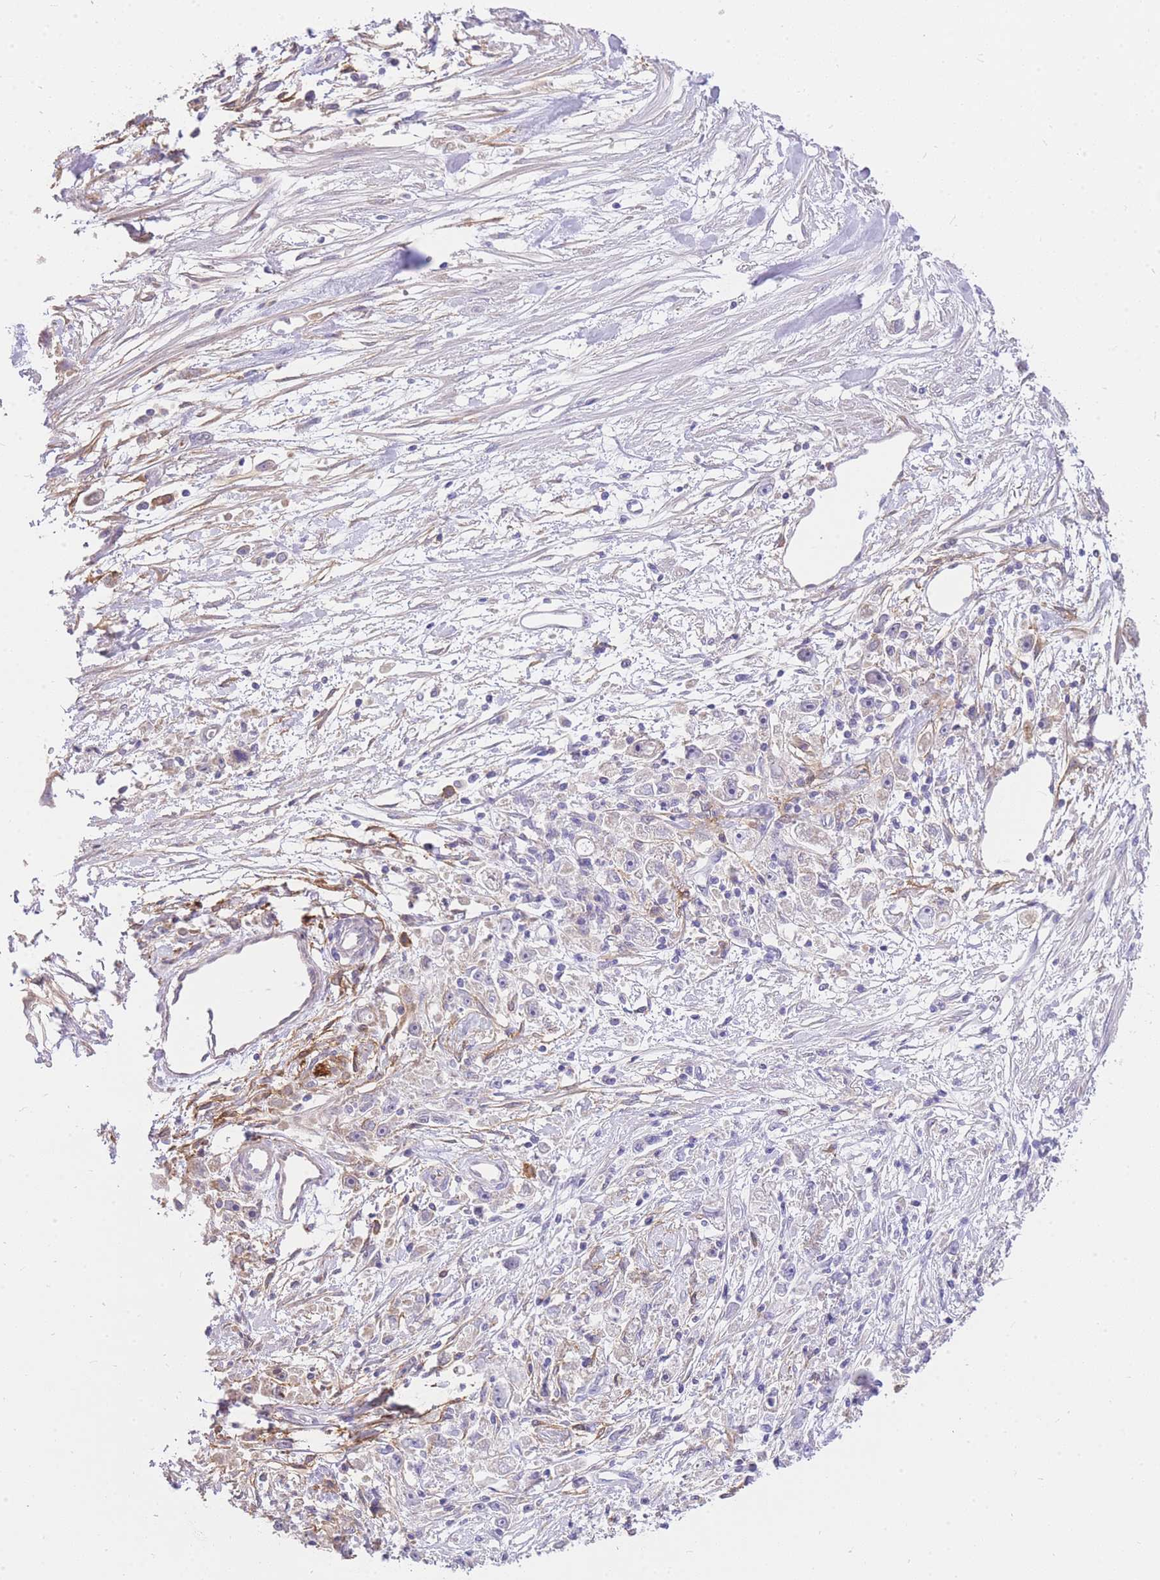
{"staining": {"intensity": "negative", "quantity": "none", "location": "none"}, "tissue": "stomach cancer", "cell_type": "Tumor cells", "image_type": "cancer", "snomed": [{"axis": "morphology", "description": "Adenocarcinoma, NOS"}, {"axis": "topography", "description": "Stomach"}], "caption": "The micrograph demonstrates no significant expression in tumor cells of adenocarcinoma (stomach).", "gene": "C2orf88", "patient": {"sex": "female", "age": 59}}